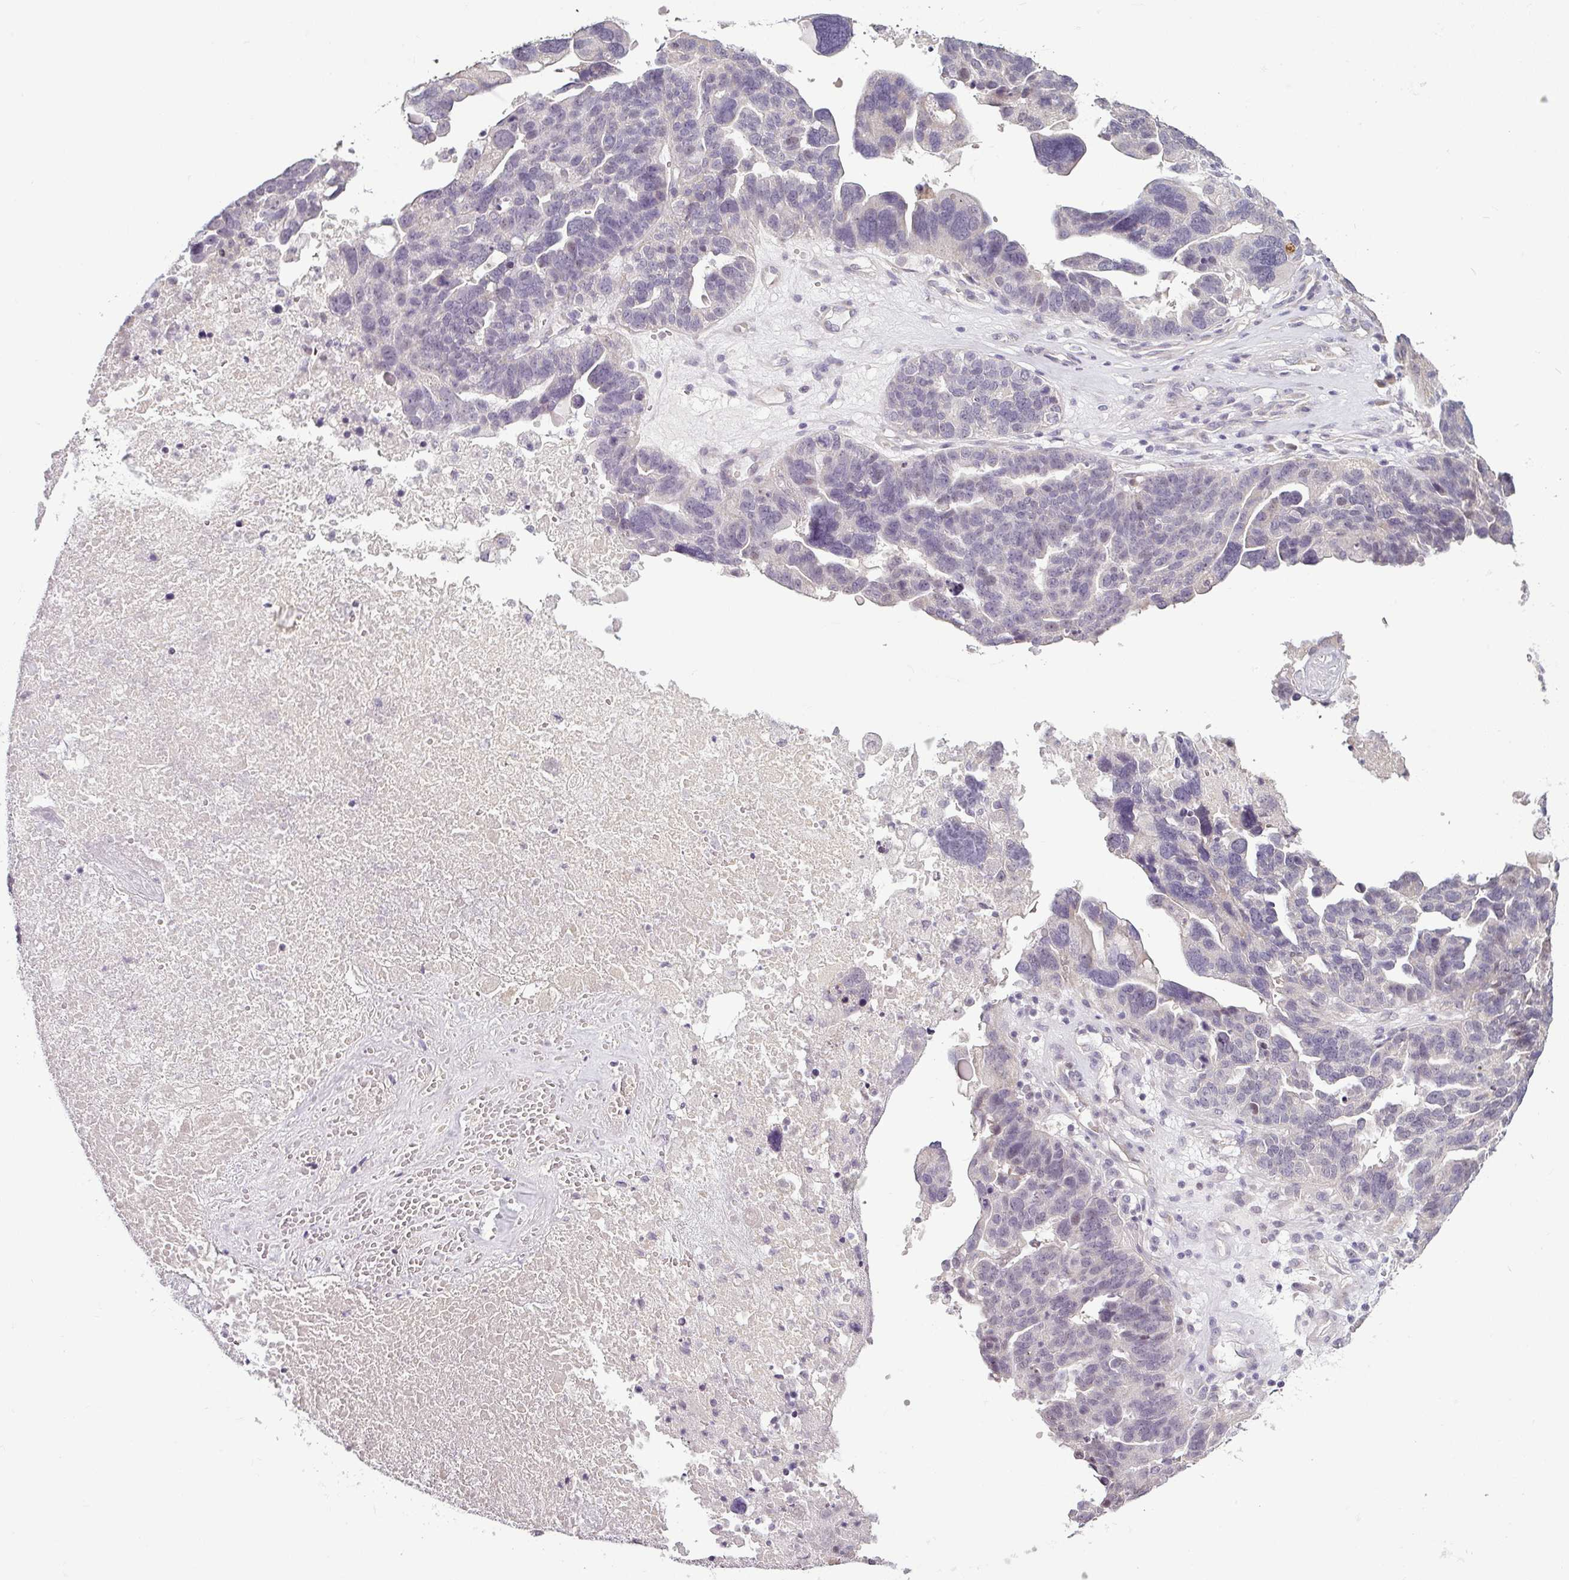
{"staining": {"intensity": "negative", "quantity": "none", "location": "none"}, "tissue": "ovarian cancer", "cell_type": "Tumor cells", "image_type": "cancer", "snomed": [{"axis": "morphology", "description": "Cystadenocarcinoma, serous, NOS"}, {"axis": "topography", "description": "Ovary"}], "caption": "IHC micrograph of human ovarian cancer (serous cystadenocarcinoma) stained for a protein (brown), which demonstrates no staining in tumor cells. (DAB (3,3'-diaminobenzidine) IHC, high magnification).", "gene": "OR52D1", "patient": {"sex": "female", "age": 59}}